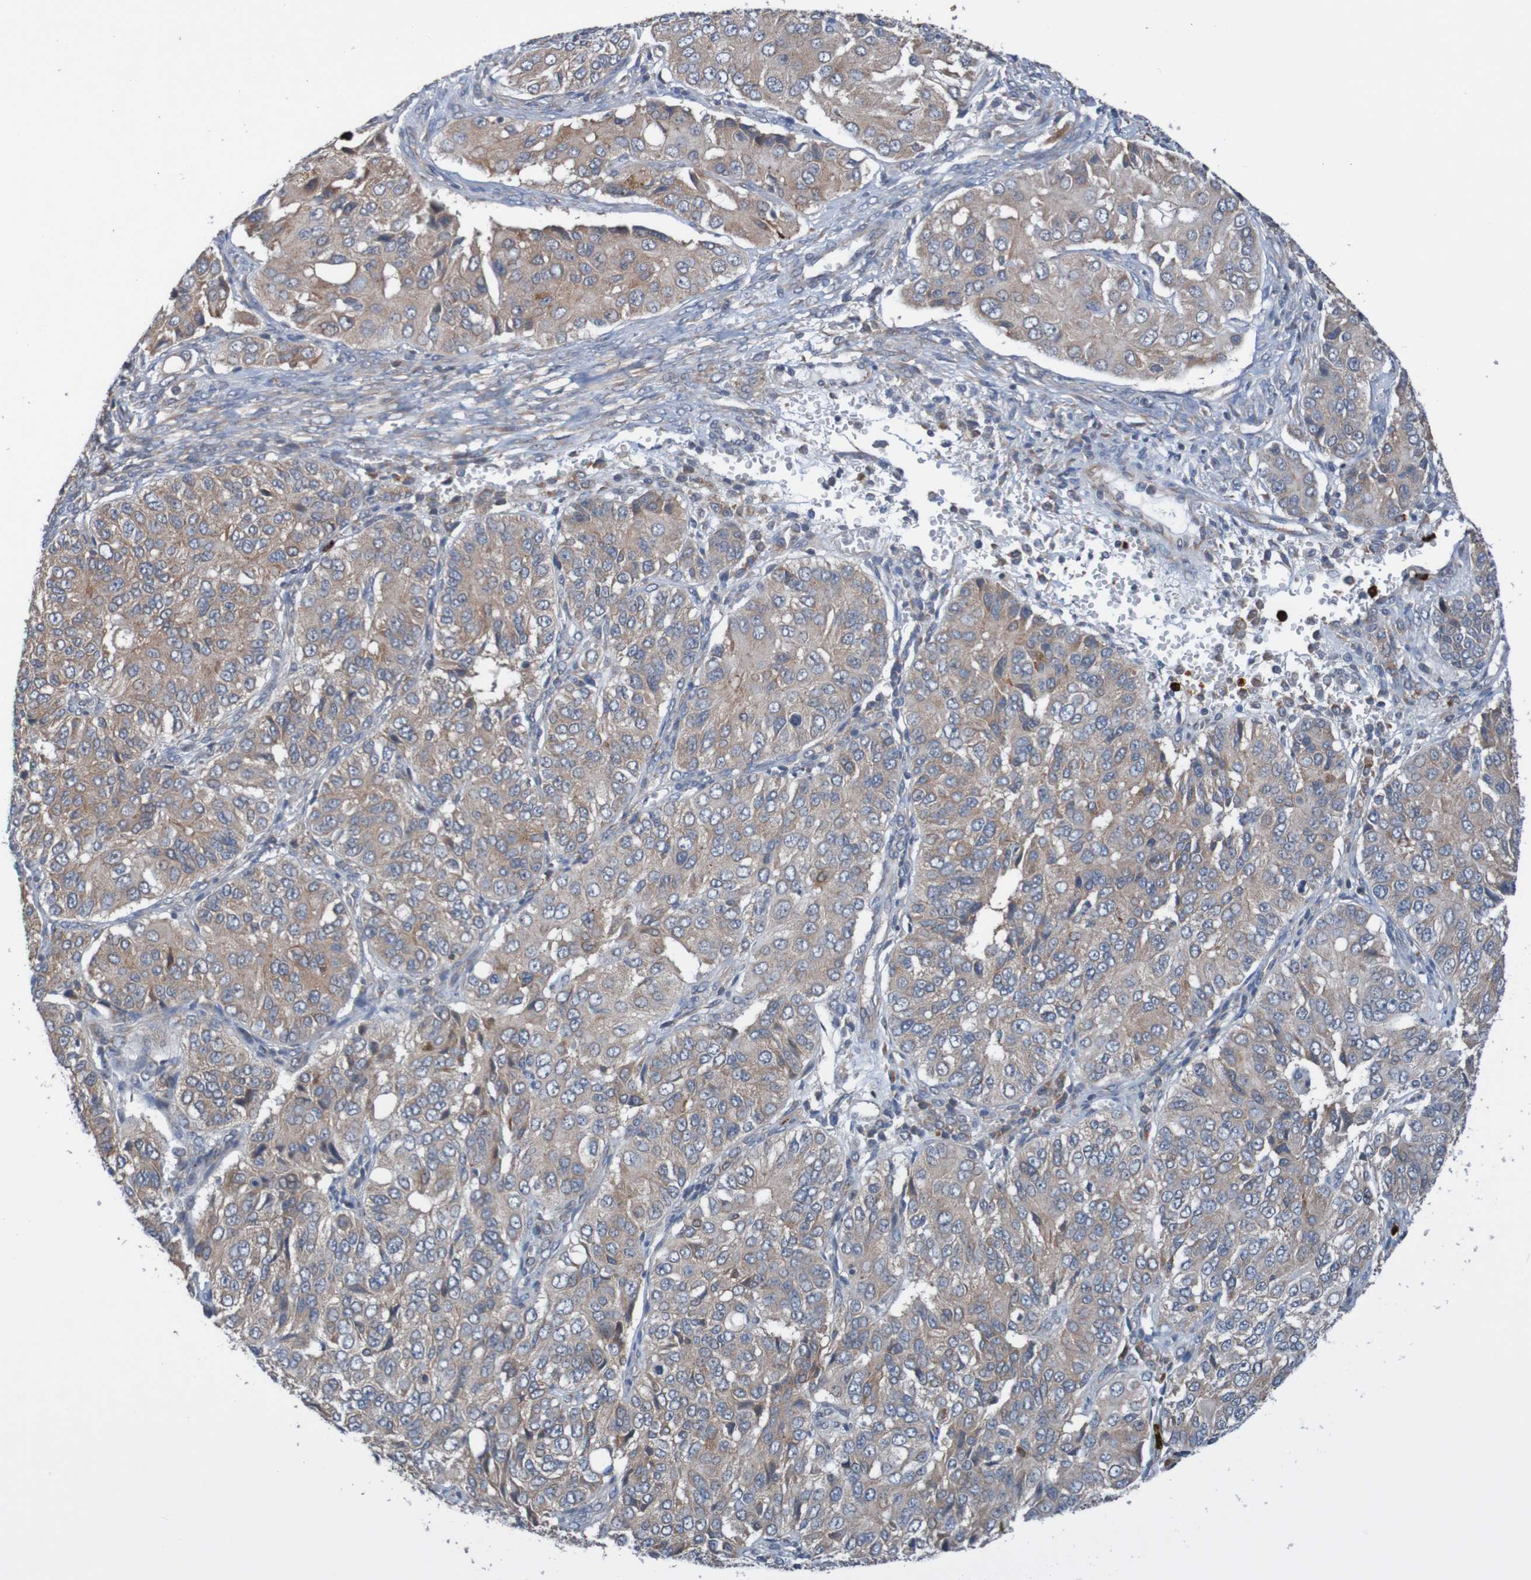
{"staining": {"intensity": "weak", "quantity": ">75%", "location": "cytoplasmic/membranous"}, "tissue": "ovarian cancer", "cell_type": "Tumor cells", "image_type": "cancer", "snomed": [{"axis": "morphology", "description": "Carcinoma, endometroid"}, {"axis": "topography", "description": "Ovary"}], "caption": "Immunohistochemical staining of ovarian endometroid carcinoma reveals weak cytoplasmic/membranous protein staining in approximately >75% of tumor cells.", "gene": "ST8SIA6", "patient": {"sex": "female", "age": 51}}